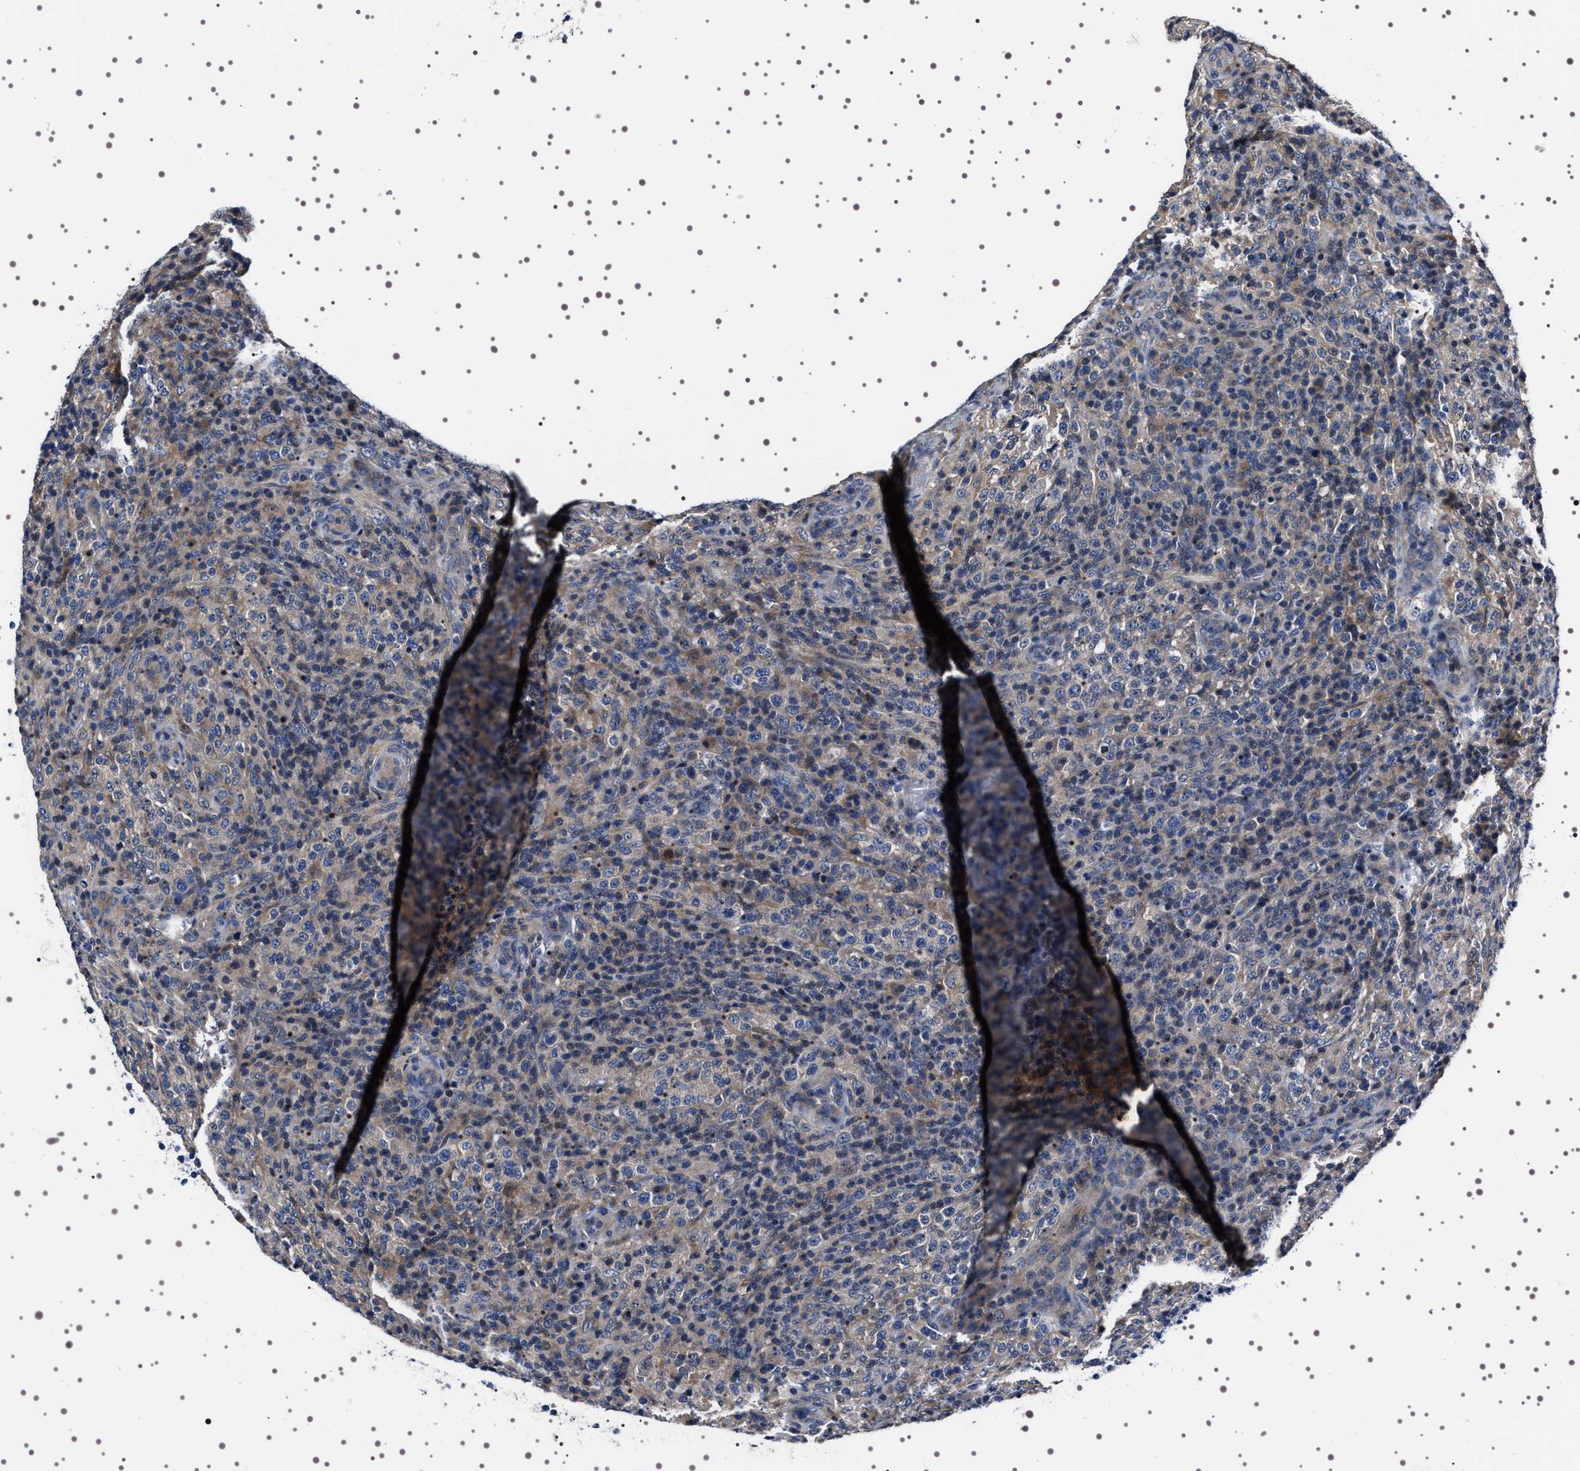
{"staining": {"intensity": "weak", "quantity": "<25%", "location": "cytoplasmic/membranous"}, "tissue": "lymphoma", "cell_type": "Tumor cells", "image_type": "cancer", "snomed": [{"axis": "morphology", "description": "Malignant lymphoma, non-Hodgkin's type, High grade"}, {"axis": "topography", "description": "Lymph node"}], "caption": "High-grade malignant lymphoma, non-Hodgkin's type was stained to show a protein in brown. There is no significant positivity in tumor cells.", "gene": "TARBP1", "patient": {"sex": "female", "age": 76}}